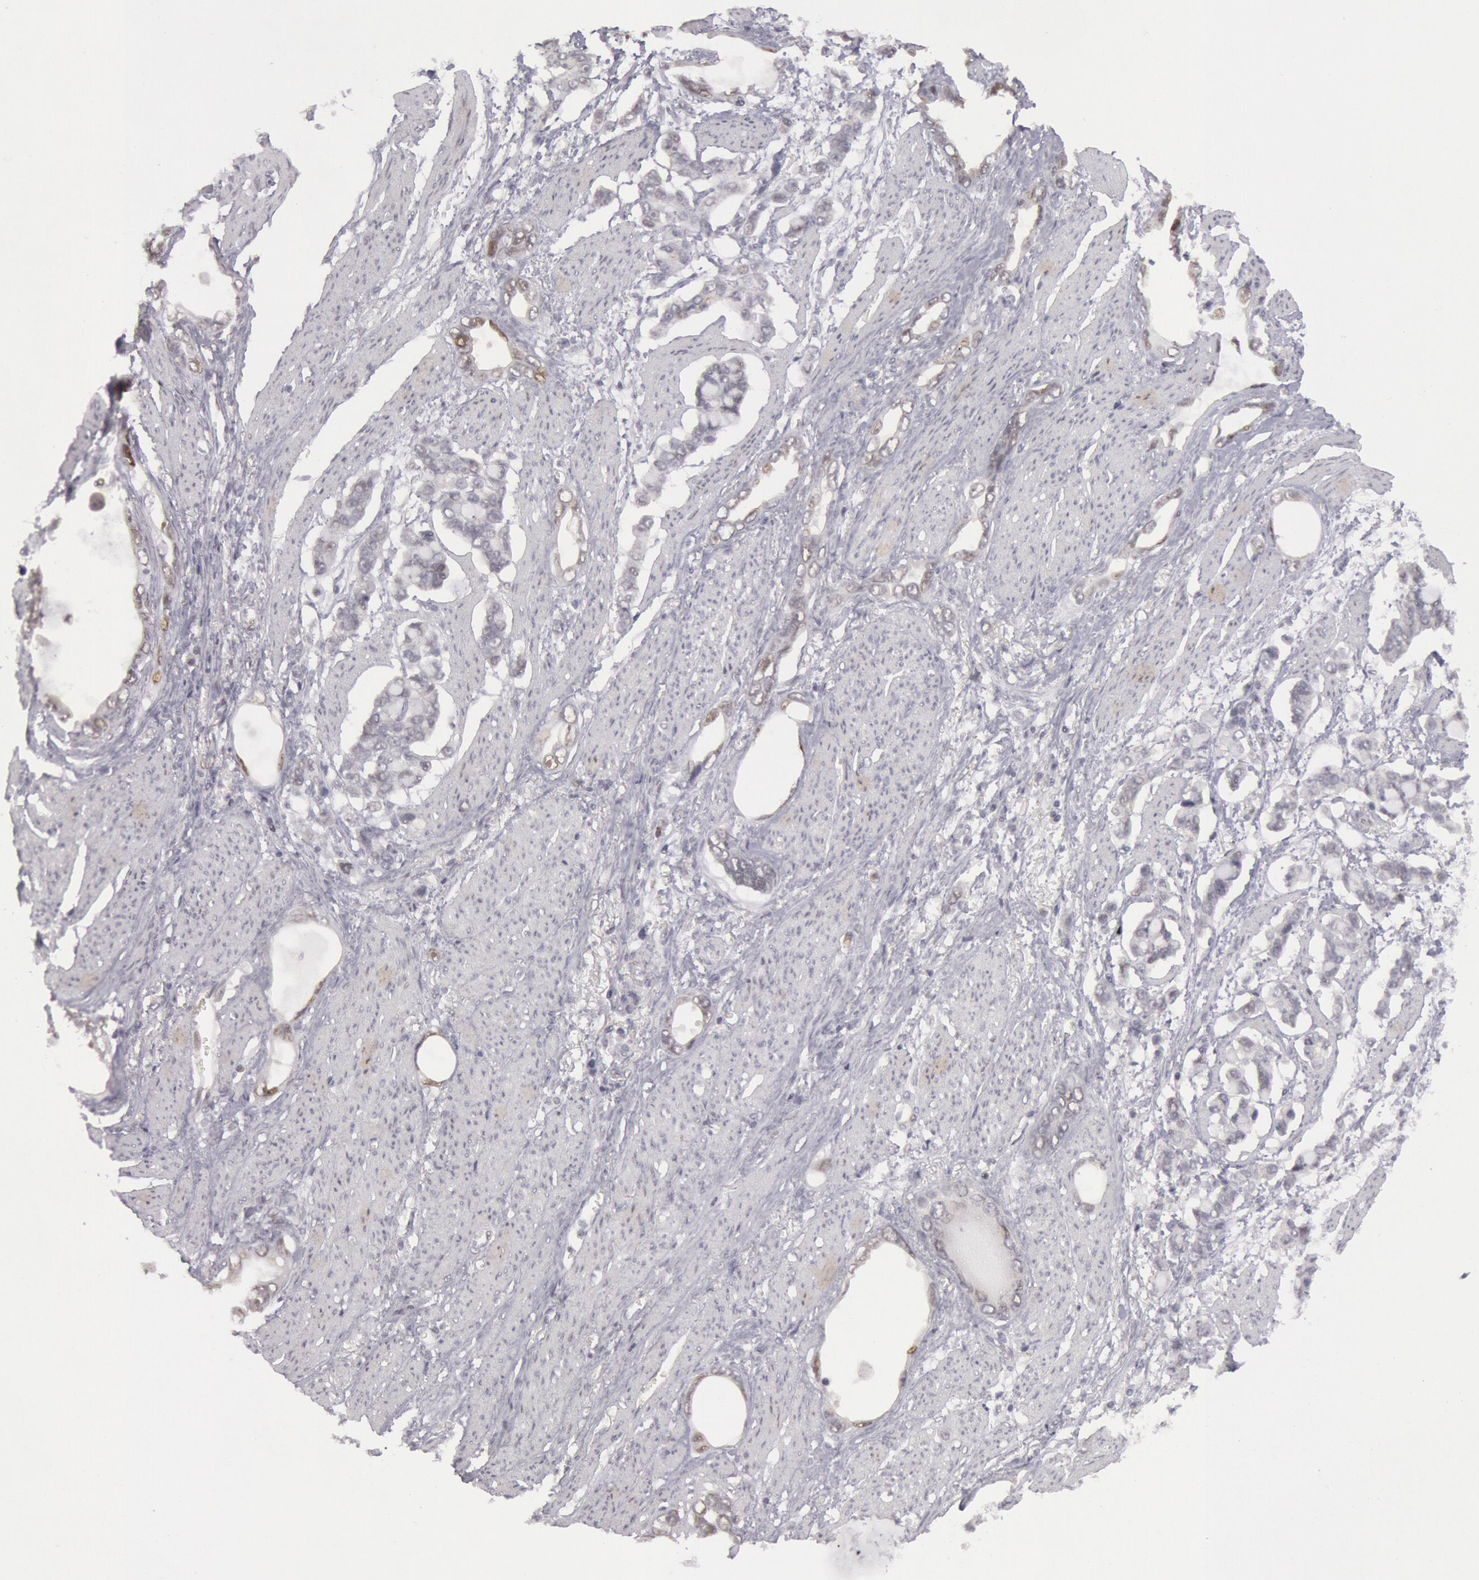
{"staining": {"intensity": "negative", "quantity": "none", "location": "none"}, "tissue": "stomach cancer", "cell_type": "Tumor cells", "image_type": "cancer", "snomed": [{"axis": "morphology", "description": "Adenocarcinoma, NOS"}, {"axis": "topography", "description": "Stomach"}], "caption": "High magnification brightfield microscopy of stomach cancer (adenocarcinoma) stained with DAB (3,3'-diaminobenzidine) (brown) and counterstained with hematoxylin (blue): tumor cells show no significant positivity.", "gene": "JOSD1", "patient": {"sex": "male", "age": 78}}